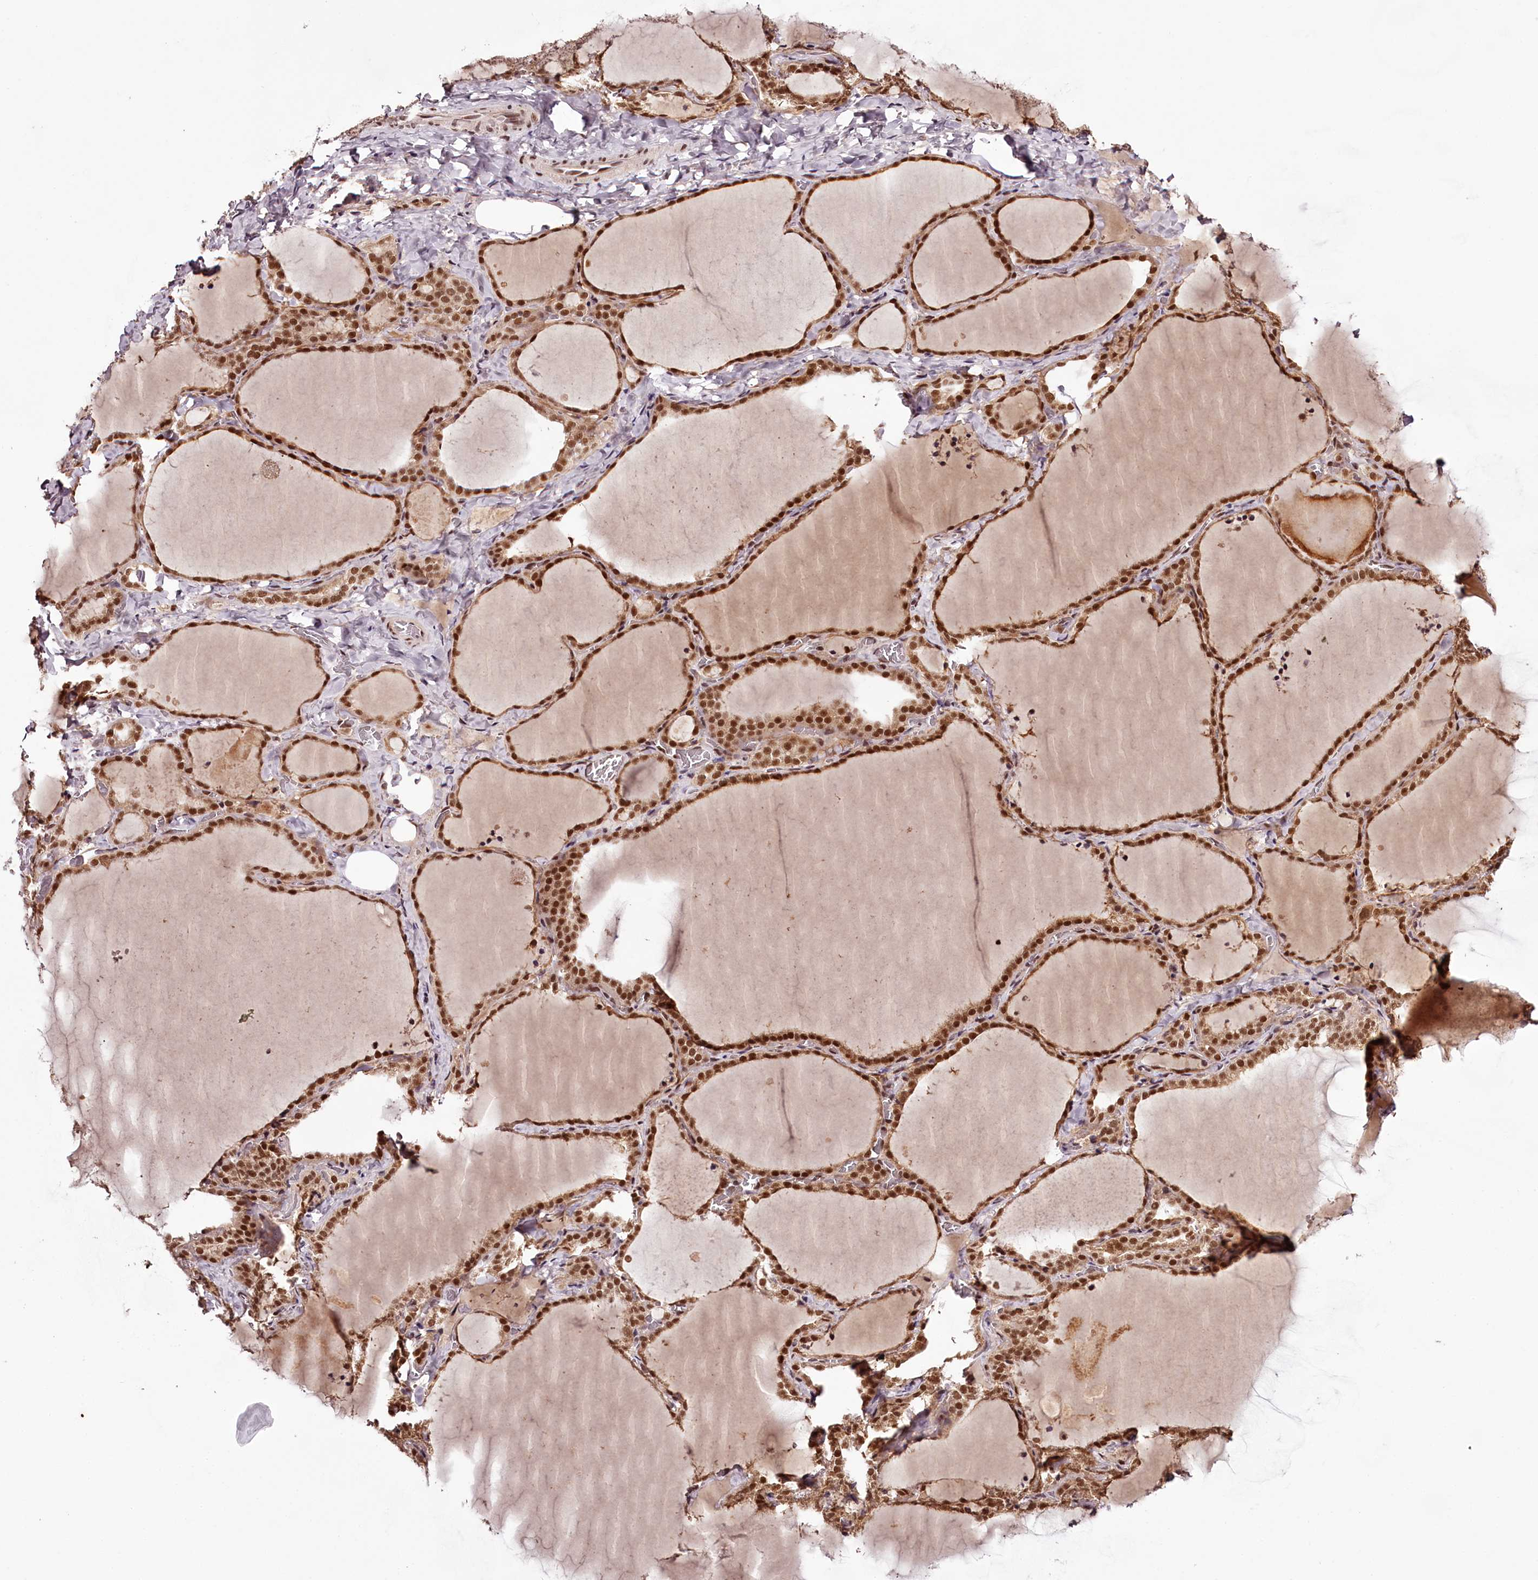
{"staining": {"intensity": "strong", "quantity": ">75%", "location": "cytoplasmic/membranous,nuclear"}, "tissue": "thyroid gland", "cell_type": "Glandular cells", "image_type": "normal", "snomed": [{"axis": "morphology", "description": "Normal tissue, NOS"}, {"axis": "topography", "description": "Thyroid gland"}], "caption": "Glandular cells exhibit high levels of strong cytoplasmic/membranous,nuclear positivity in approximately >75% of cells in normal human thyroid gland.", "gene": "TTC33", "patient": {"sex": "female", "age": 22}}